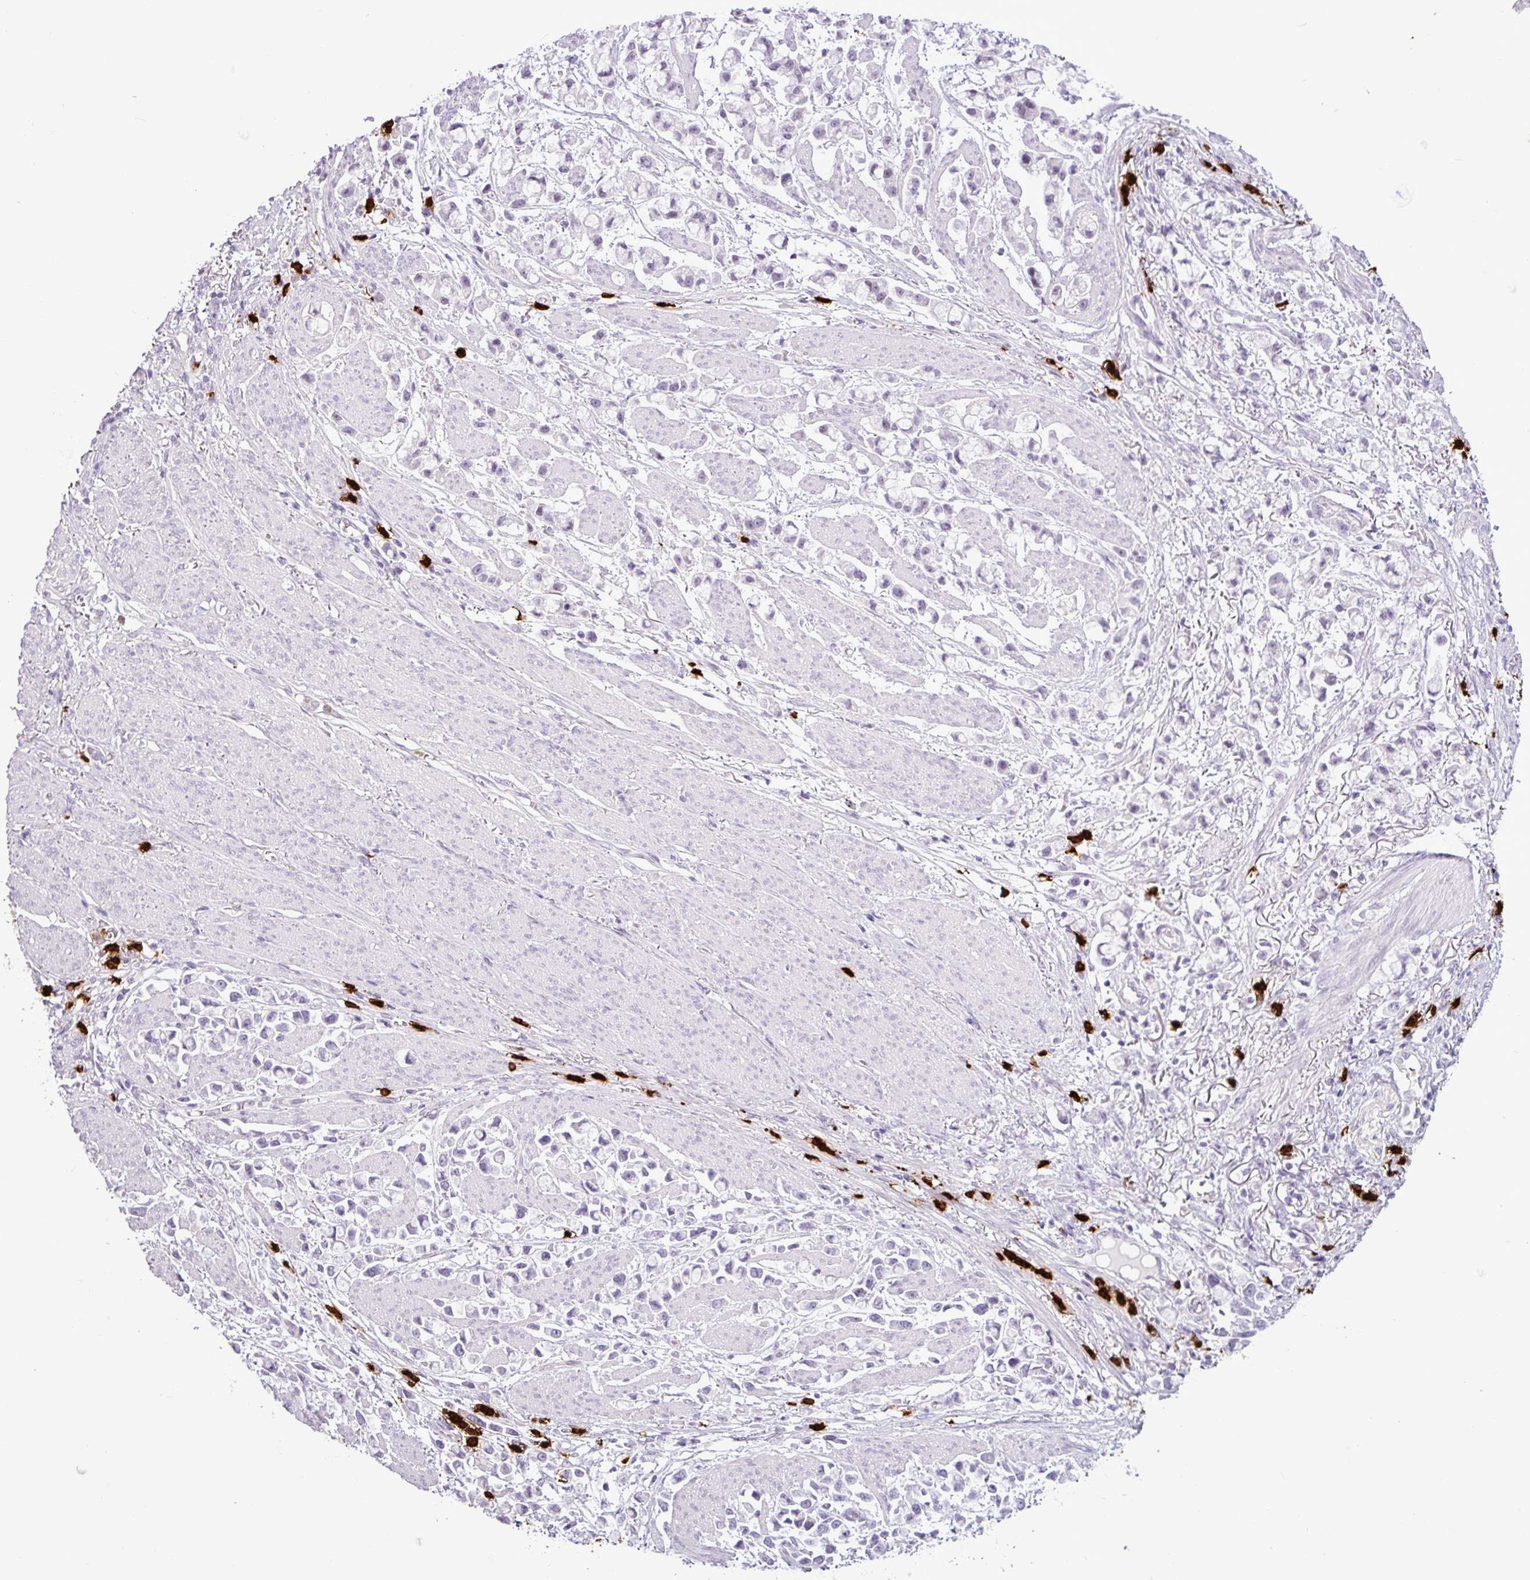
{"staining": {"intensity": "negative", "quantity": "none", "location": "none"}, "tissue": "stomach cancer", "cell_type": "Tumor cells", "image_type": "cancer", "snomed": [{"axis": "morphology", "description": "Adenocarcinoma, NOS"}, {"axis": "topography", "description": "Stomach"}], "caption": "Immunohistochemistry photomicrograph of human stomach cancer (adenocarcinoma) stained for a protein (brown), which reveals no staining in tumor cells. (Stains: DAB immunohistochemistry with hematoxylin counter stain, Microscopy: brightfield microscopy at high magnification).", "gene": "TMEM178A", "patient": {"sex": "female", "age": 81}}